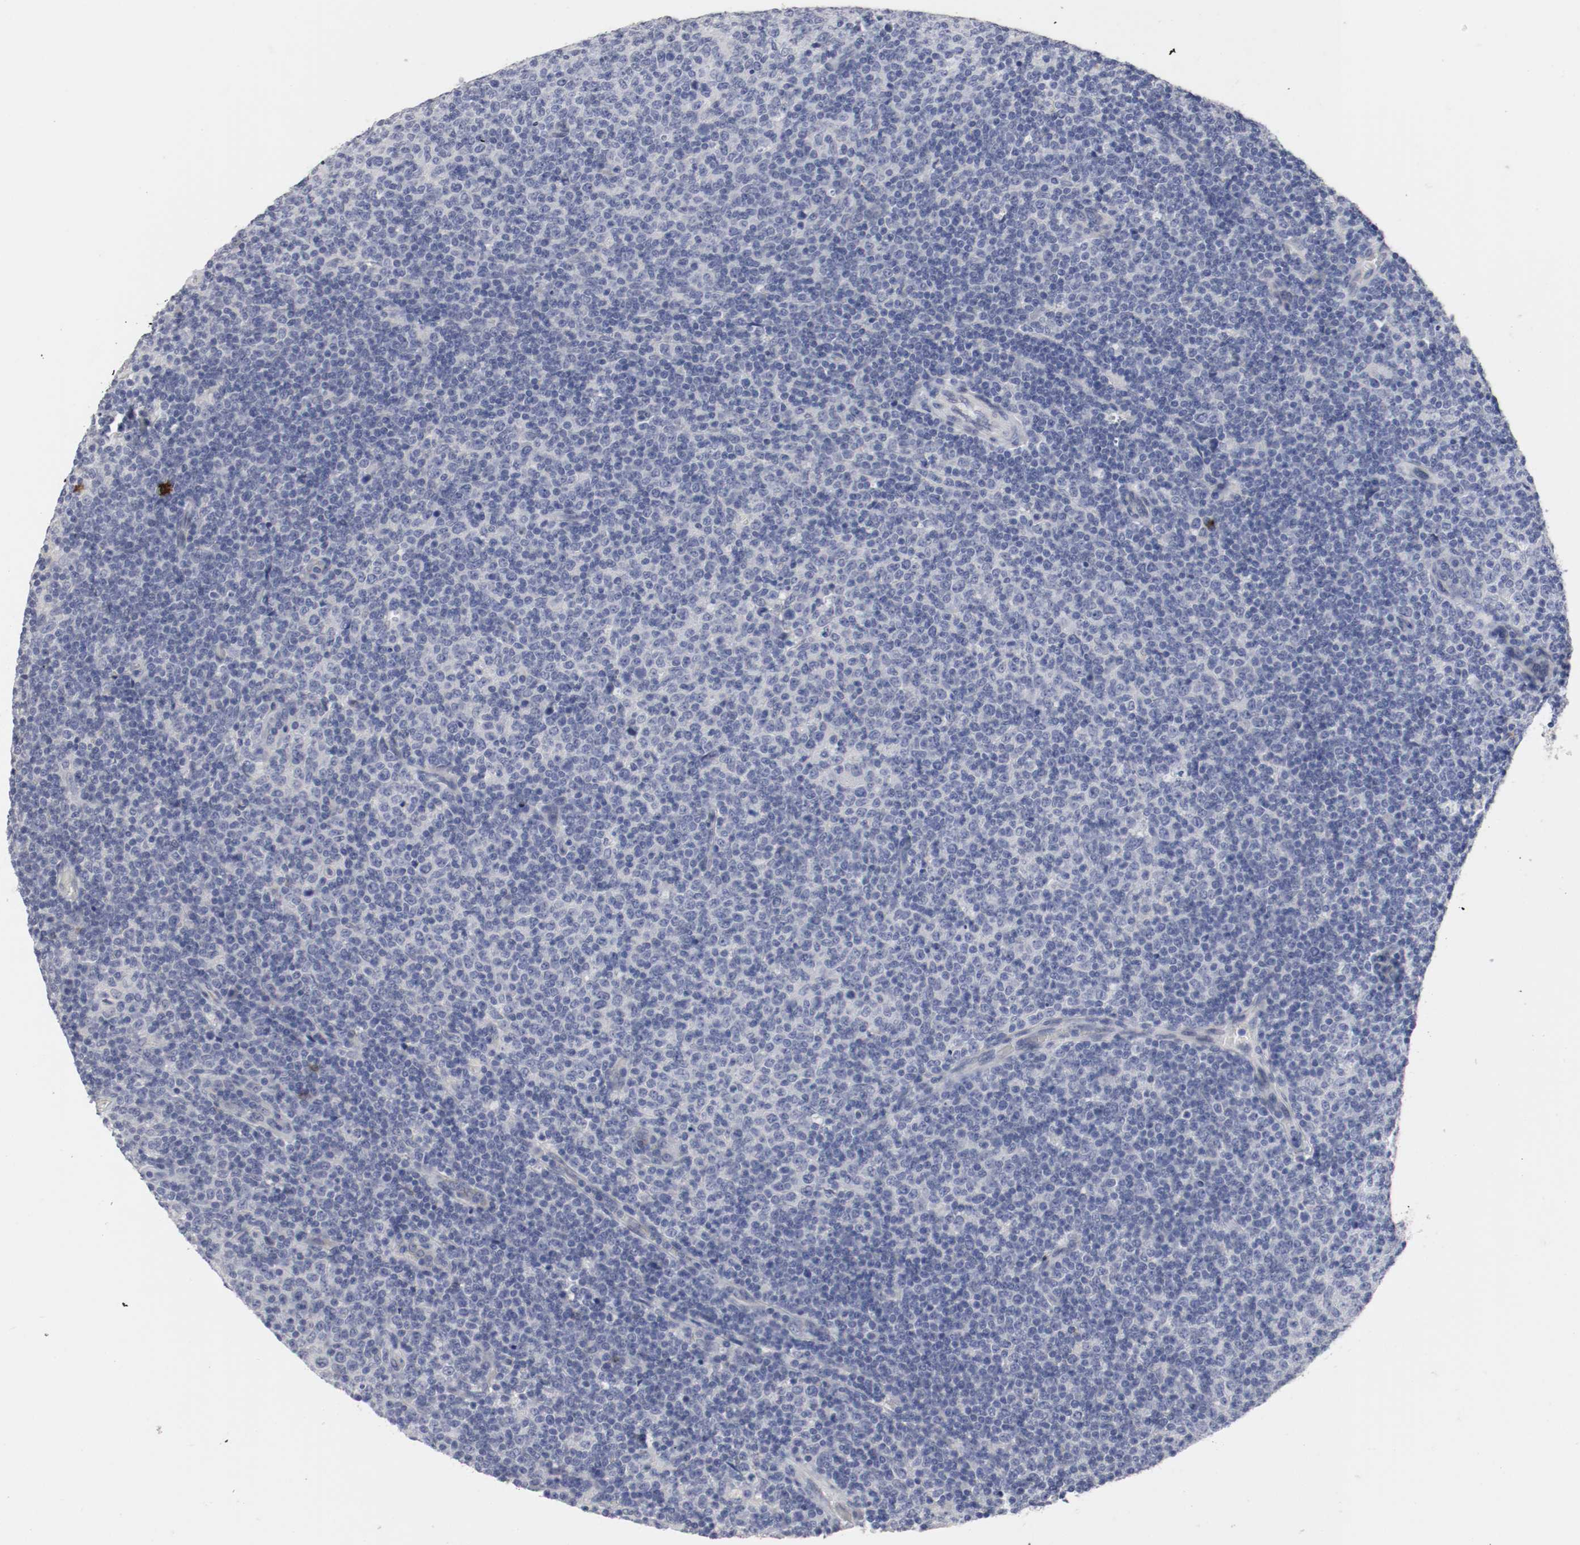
{"staining": {"intensity": "negative", "quantity": "none", "location": "none"}, "tissue": "lymphoma", "cell_type": "Tumor cells", "image_type": "cancer", "snomed": [{"axis": "morphology", "description": "Malignant lymphoma, non-Hodgkin's type, Low grade"}, {"axis": "topography", "description": "Lymph node"}], "caption": "This is a photomicrograph of immunohistochemistry (IHC) staining of lymphoma, which shows no expression in tumor cells.", "gene": "KIT", "patient": {"sex": "male", "age": 70}}